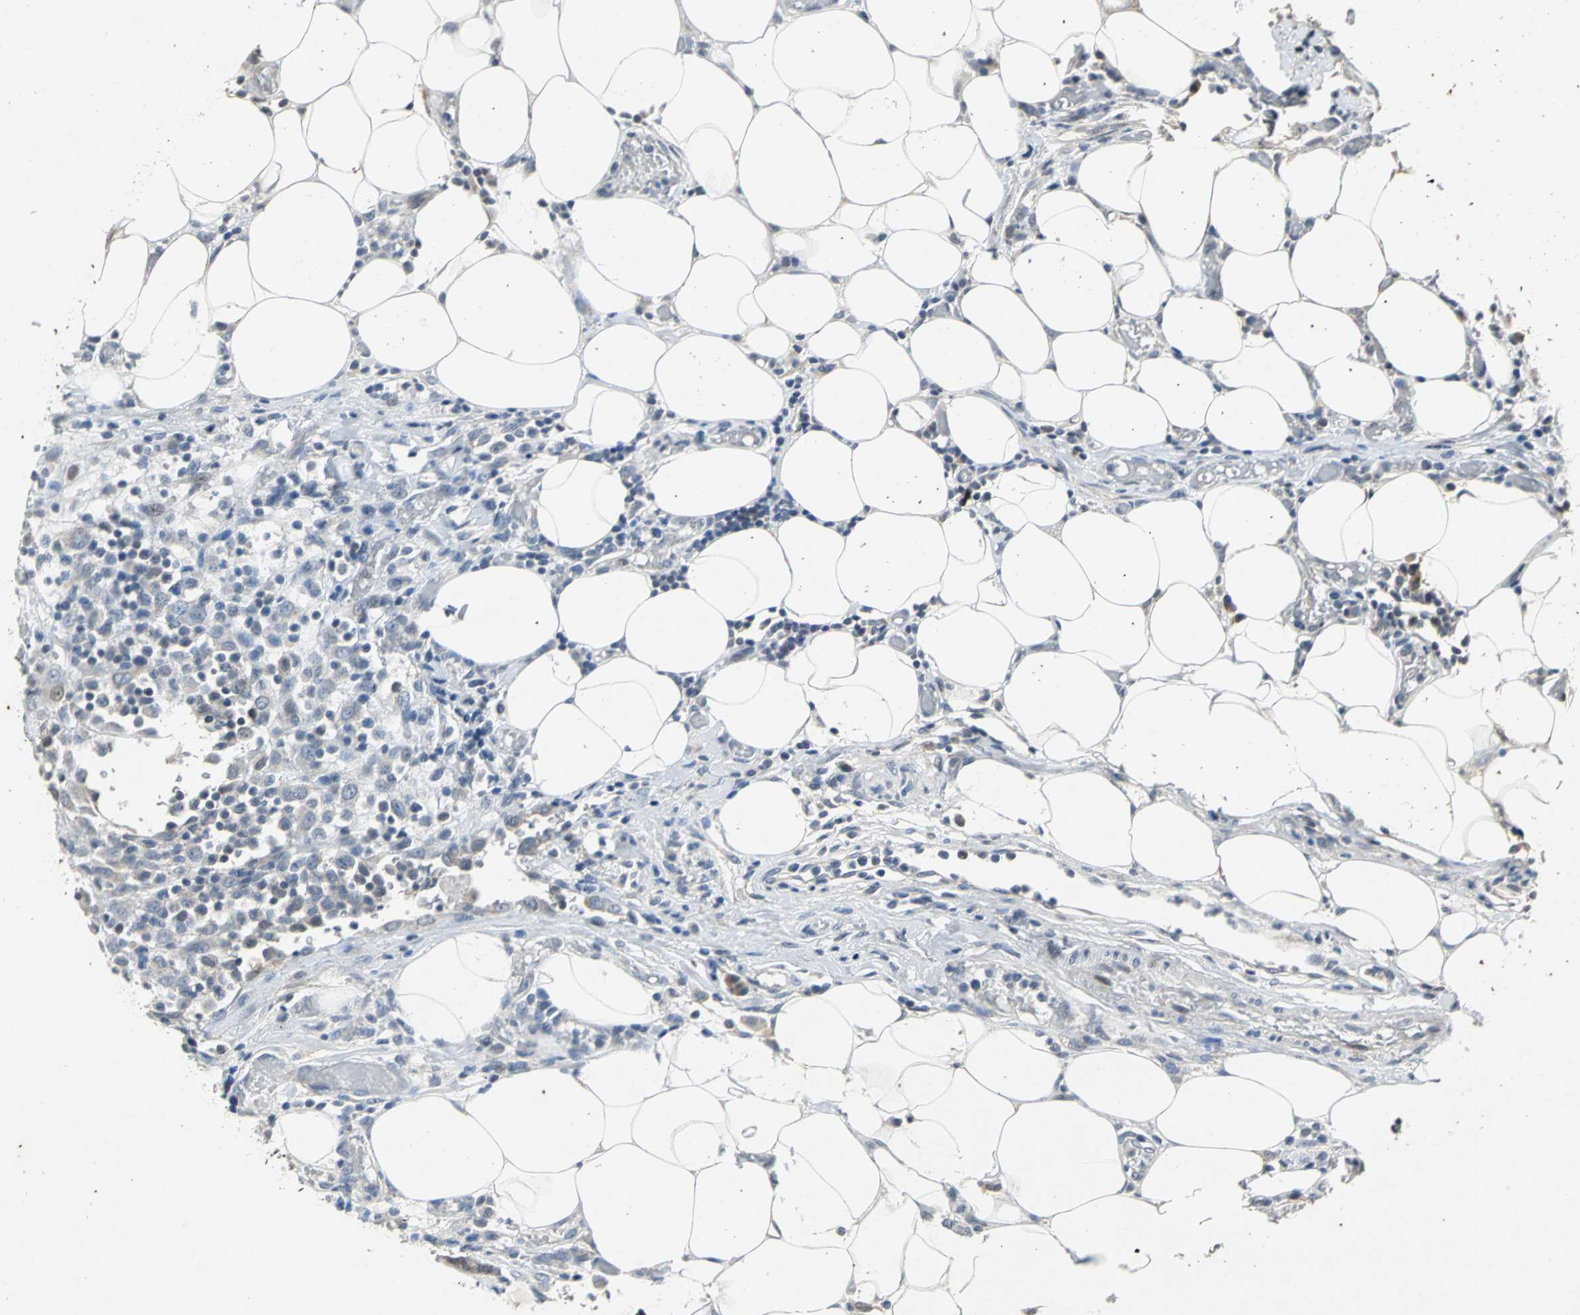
{"staining": {"intensity": "weak", "quantity": "25%-75%", "location": "cytoplasmic/membranous"}, "tissue": "colorectal cancer", "cell_type": "Tumor cells", "image_type": "cancer", "snomed": [{"axis": "morphology", "description": "Adenocarcinoma, NOS"}, {"axis": "topography", "description": "Colon"}], "caption": "Colorectal adenocarcinoma tissue demonstrates weak cytoplasmic/membranous positivity in about 25%-75% of tumor cells (Brightfield microscopy of DAB IHC at high magnification).", "gene": "JADE3", "patient": {"sex": "female", "age": 86}}